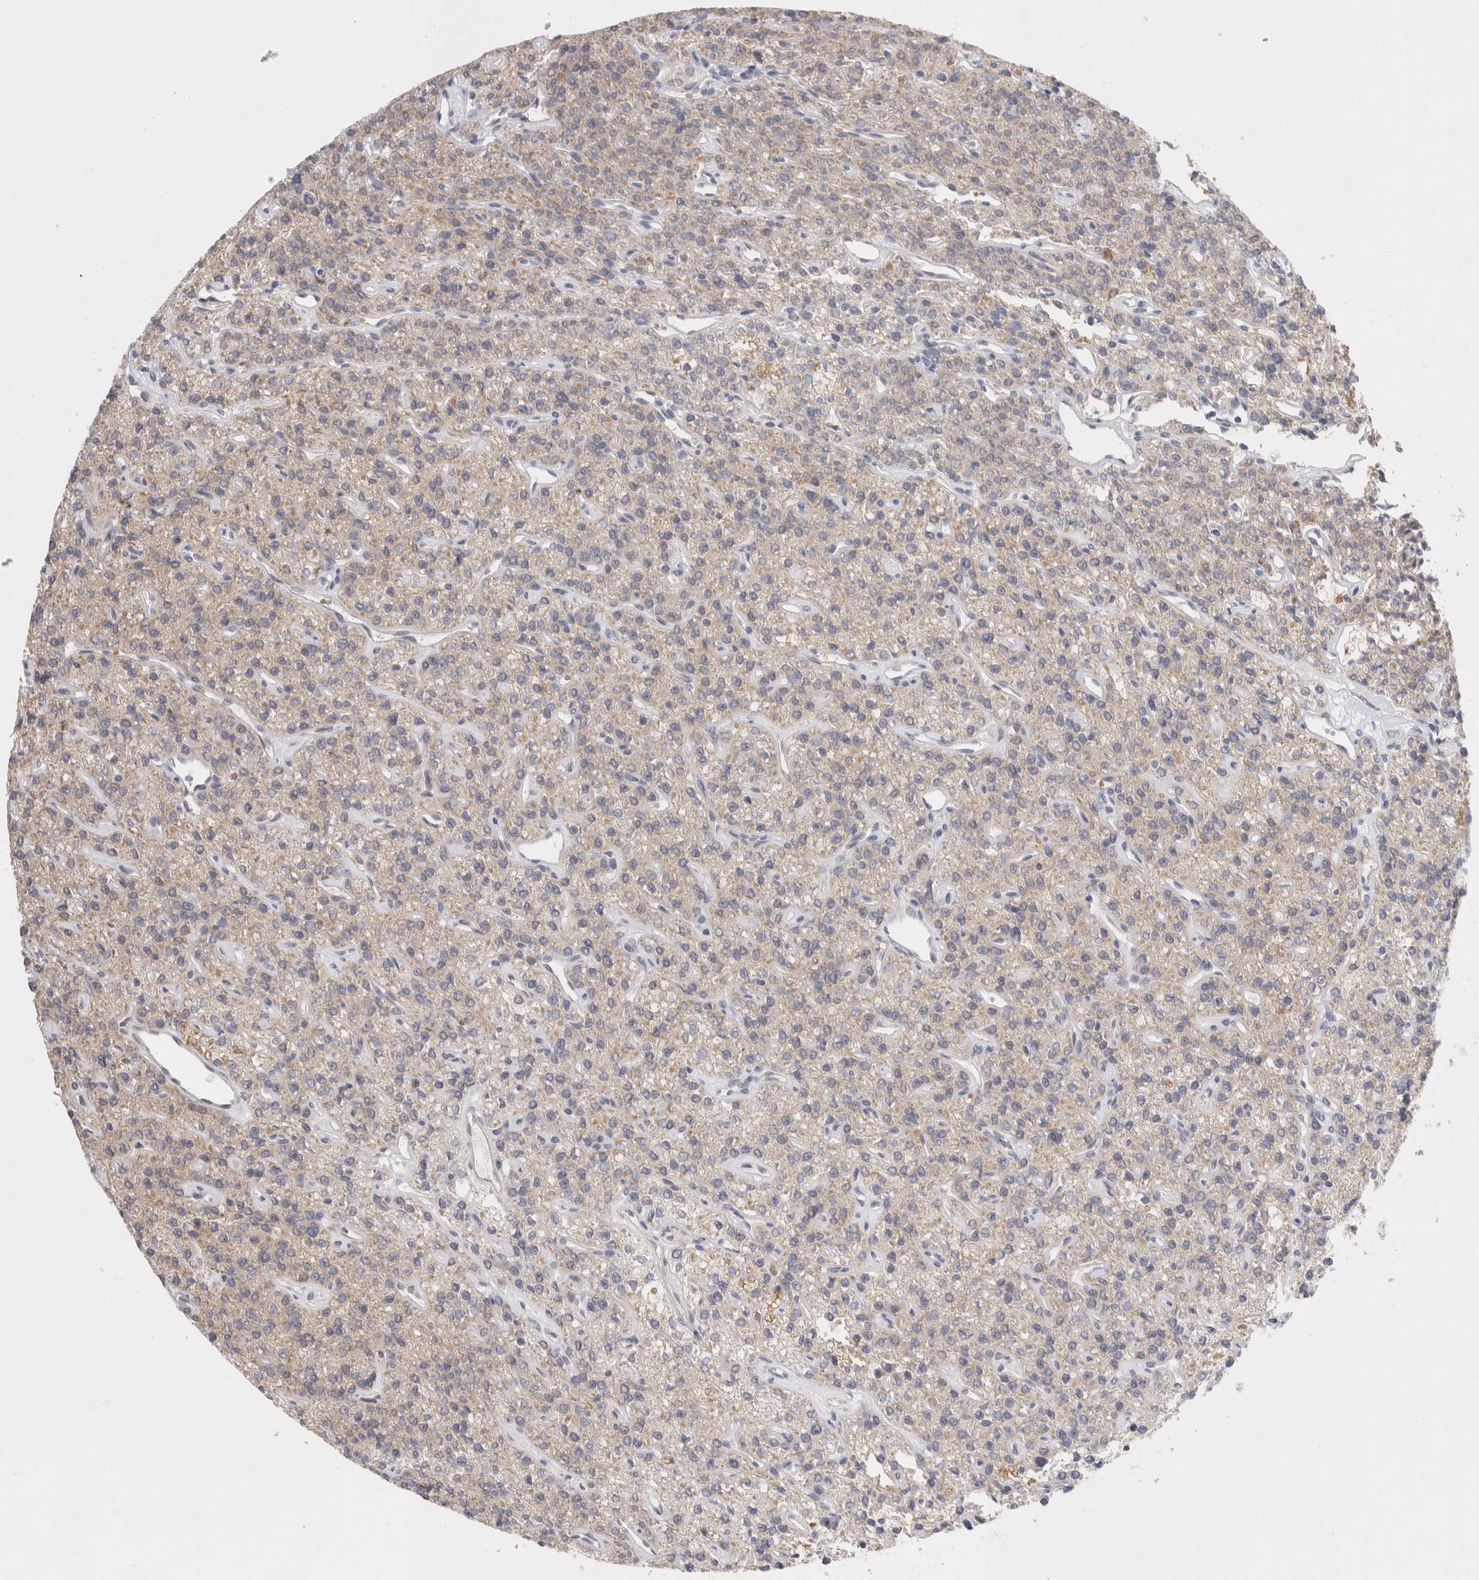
{"staining": {"intensity": "strong", "quantity": "<25%", "location": "cytoplasmic/membranous"}, "tissue": "parathyroid gland", "cell_type": "Glandular cells", "image_type": "normal", "snomed": [{"axis": "morphology", "description": "Normal tissue, NOS"}, {"axis": "topography", "description": "Parathyroid gland"}], "caption": "Parathyroid gland stained with immunohistochemistry (IHC) exhibits strong cytoplasmic/membranous staining in approximately <25% of glandular cells. (DAB IHC with brightfield microscopy, high magnification).", "gene": "NDOR1", "patient": {"sex": "male", "age": 46}}